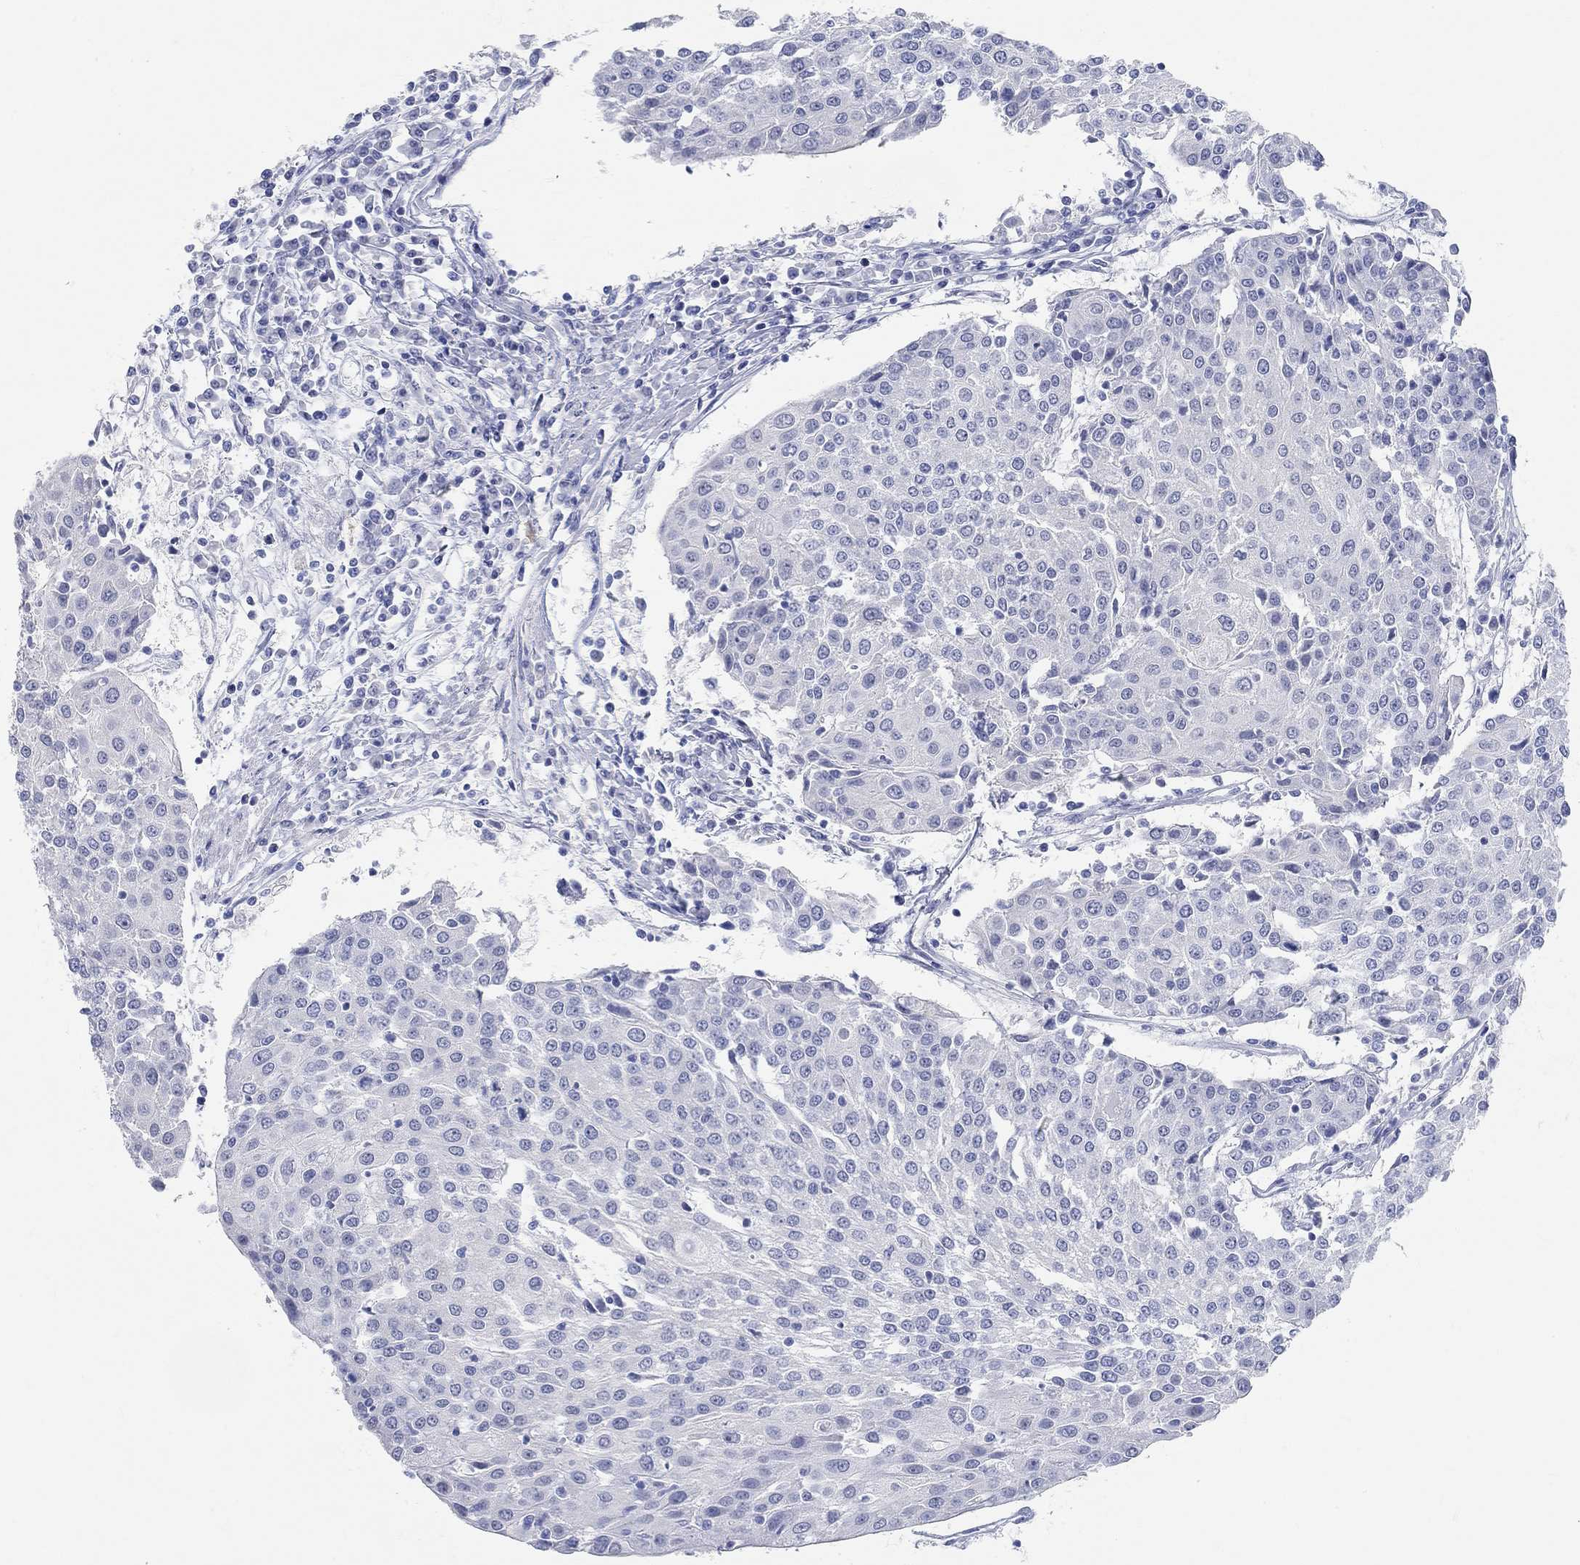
{"staining": {"intensity": "negative", "quantity": "none", "location": "none"}, "tissue": "urothelial cancer", "cell_type": "Tumor cells", "image_type": "cancer", "snomed": [{"axis": "morphology", "description": "Urothelial carcinoma, High grade"}, {"axis": "topography", "description": "Urinary bladder"}], "caption": "This is an immunohistochemistry (IHC) histopathology image of human urothelial carcinoma (high-grade). There is no positivity in tumor cells.", "gene": "GRIA3", "patient": {"sex": "female", "age": 85}}